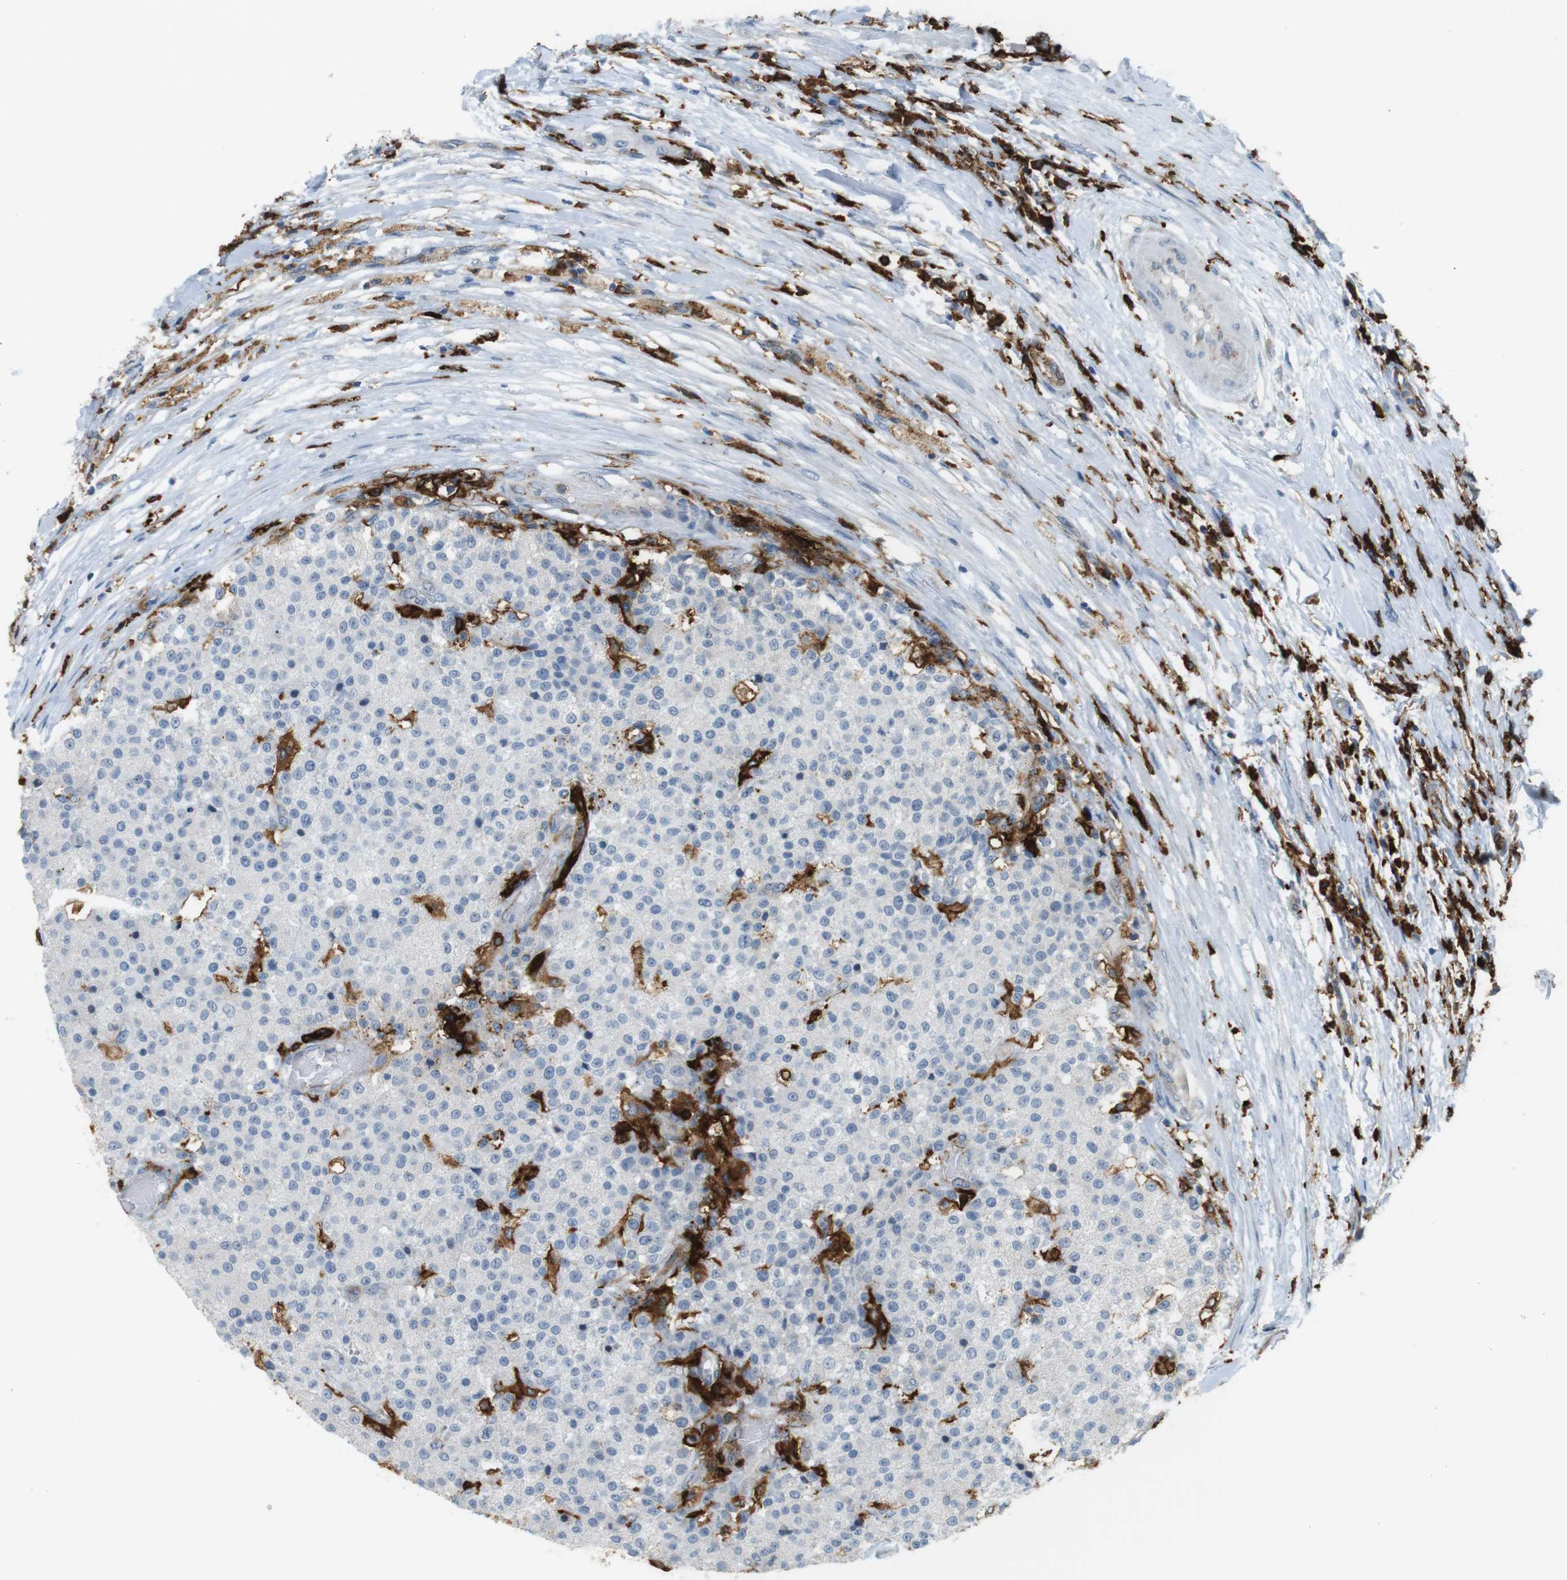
{"staining": {"intensity": "negative", "quantity": "none", "location": "none"}, "tissue": "testis cancer", "cell_type": "Tumor cells", "image_type": "cancer", "snomed": [{"axis": "morphology", "description": "Seminoma, NOS"}, {"axis": "topography", "description": "Testis"}], "caption": "Immunohistochemistry micrograph of neoplastic tissue: testis cancer (seminoma) stained with DAB exhibits no significant protein positivity in tumor cells. Nuclei are stained in blue.", "gene": "HLA-DRA", "patient": {"sex": "male", "age": 59}}